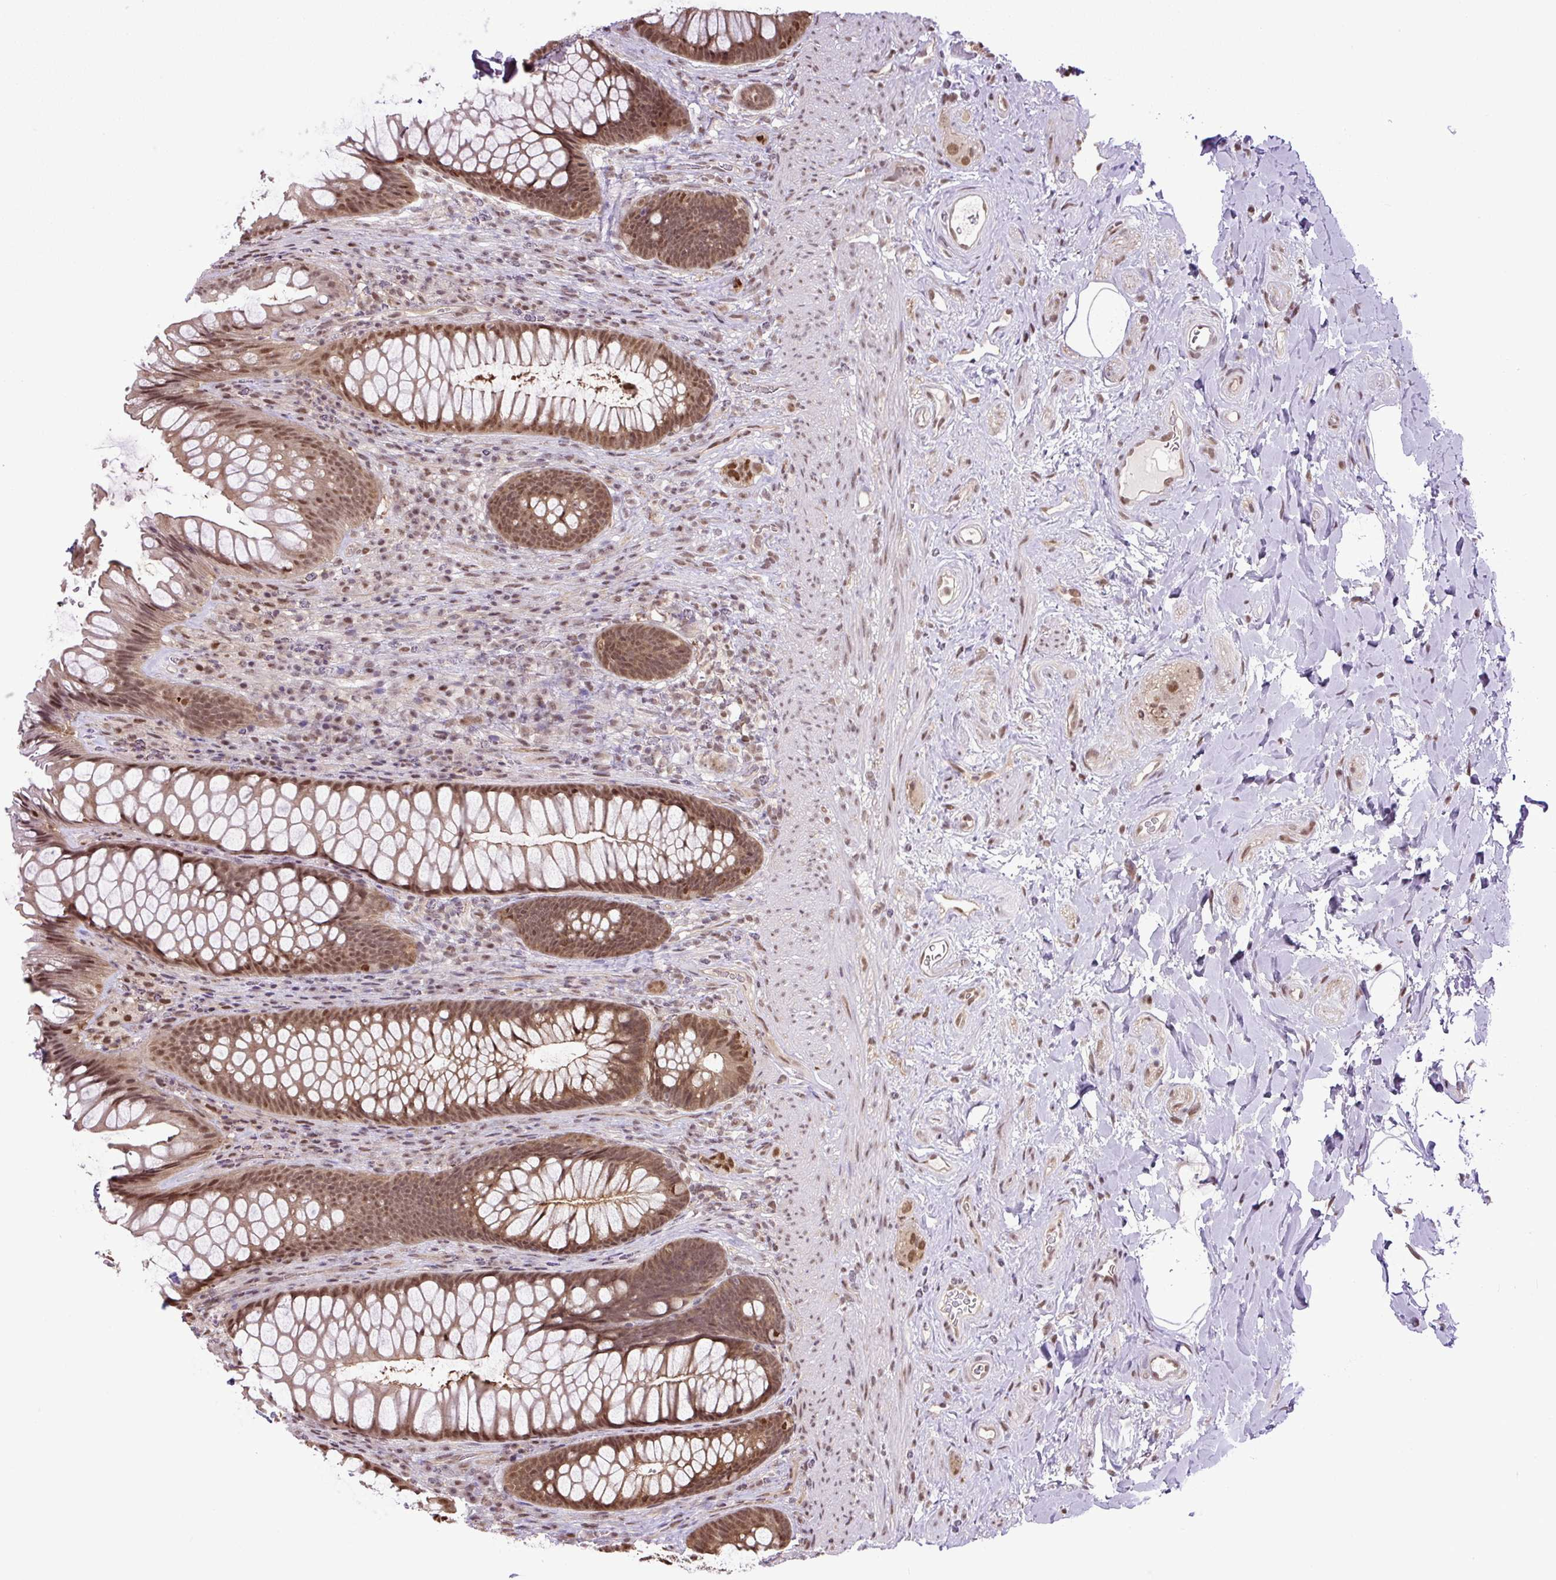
{"staining": {"intensity": "moderate", "quantity": ">75%", "location": "nuclear"}, "tissue": "rectum", "cell_type": "Glandular cells", "image_type": "normal", "snomed": [{"axis": "morphology", "description": "Normal tissue, NOS"}, {"axis": "topography", "description": "Rectum"}], "caption": "Approximately >75% of glandular cells in benign human rectum display moderate nuclear protein staining as visualized by brown immunohistochemical staining.", "gene": "SGTA", "patient": {"sex": "male", "age": 53}}